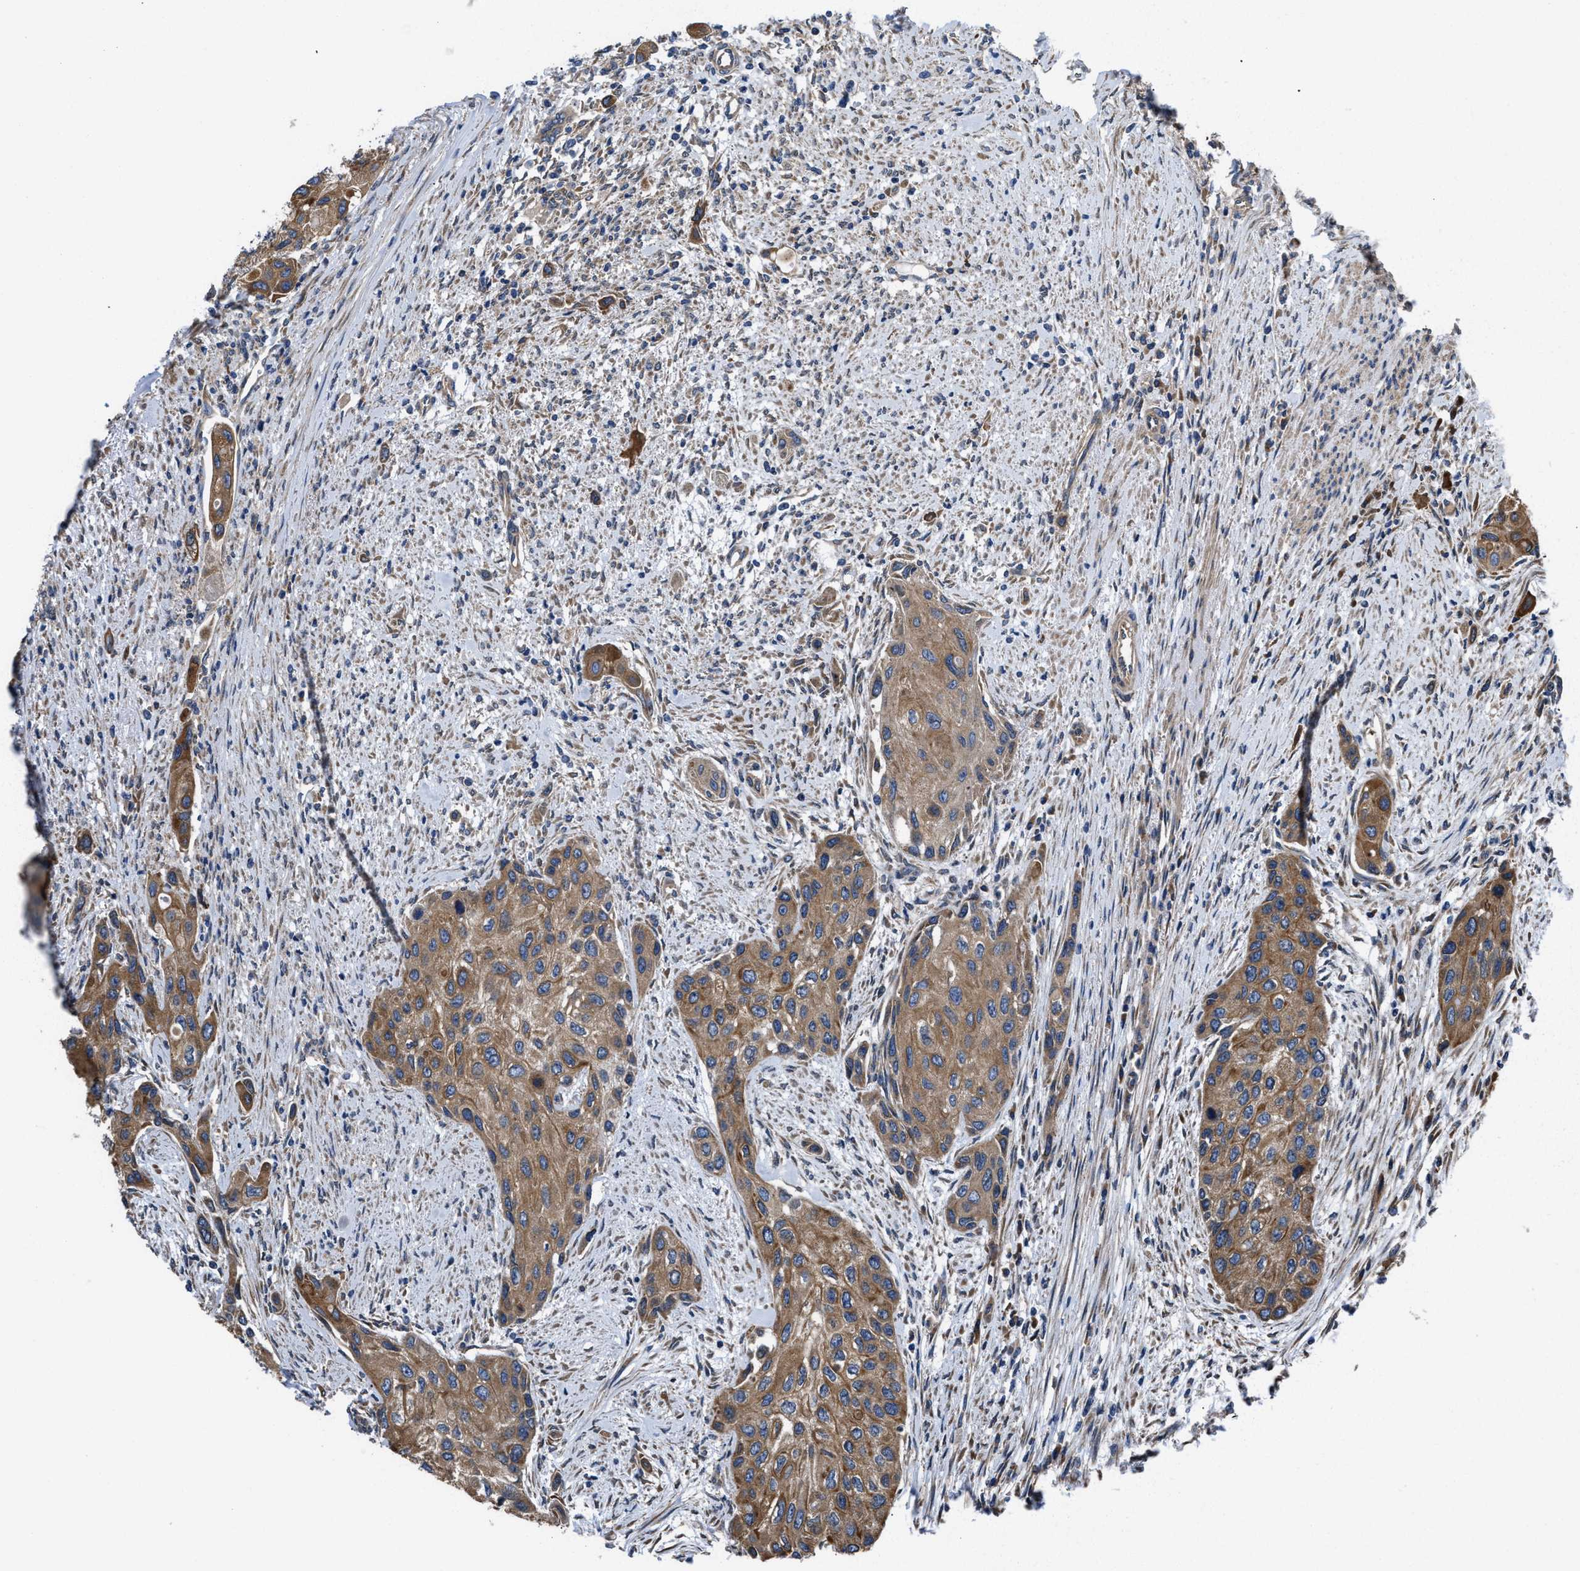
{"staining": {"intensity": "moderate", "quantity": ">75%", "location": "cytoplasmic/membranous"}, "tissue": "urothelial cancer", "cell_type": "Tumor cells", "image_type": "cancer", "snomed": [{"axis": "morphology", "description": "Urothelial carcinoma, High grade"}, {"axis": "topography", "description": "Urinary bladder"}], "caption": "Urothelial carcinoma (high-grade) stained with a brown dye shows moderate cytoplasmic/membranous positive staining in about >75% of tumor cells.", "gene": "CEP128", "patient": {"sex": "female", "age": 56}}